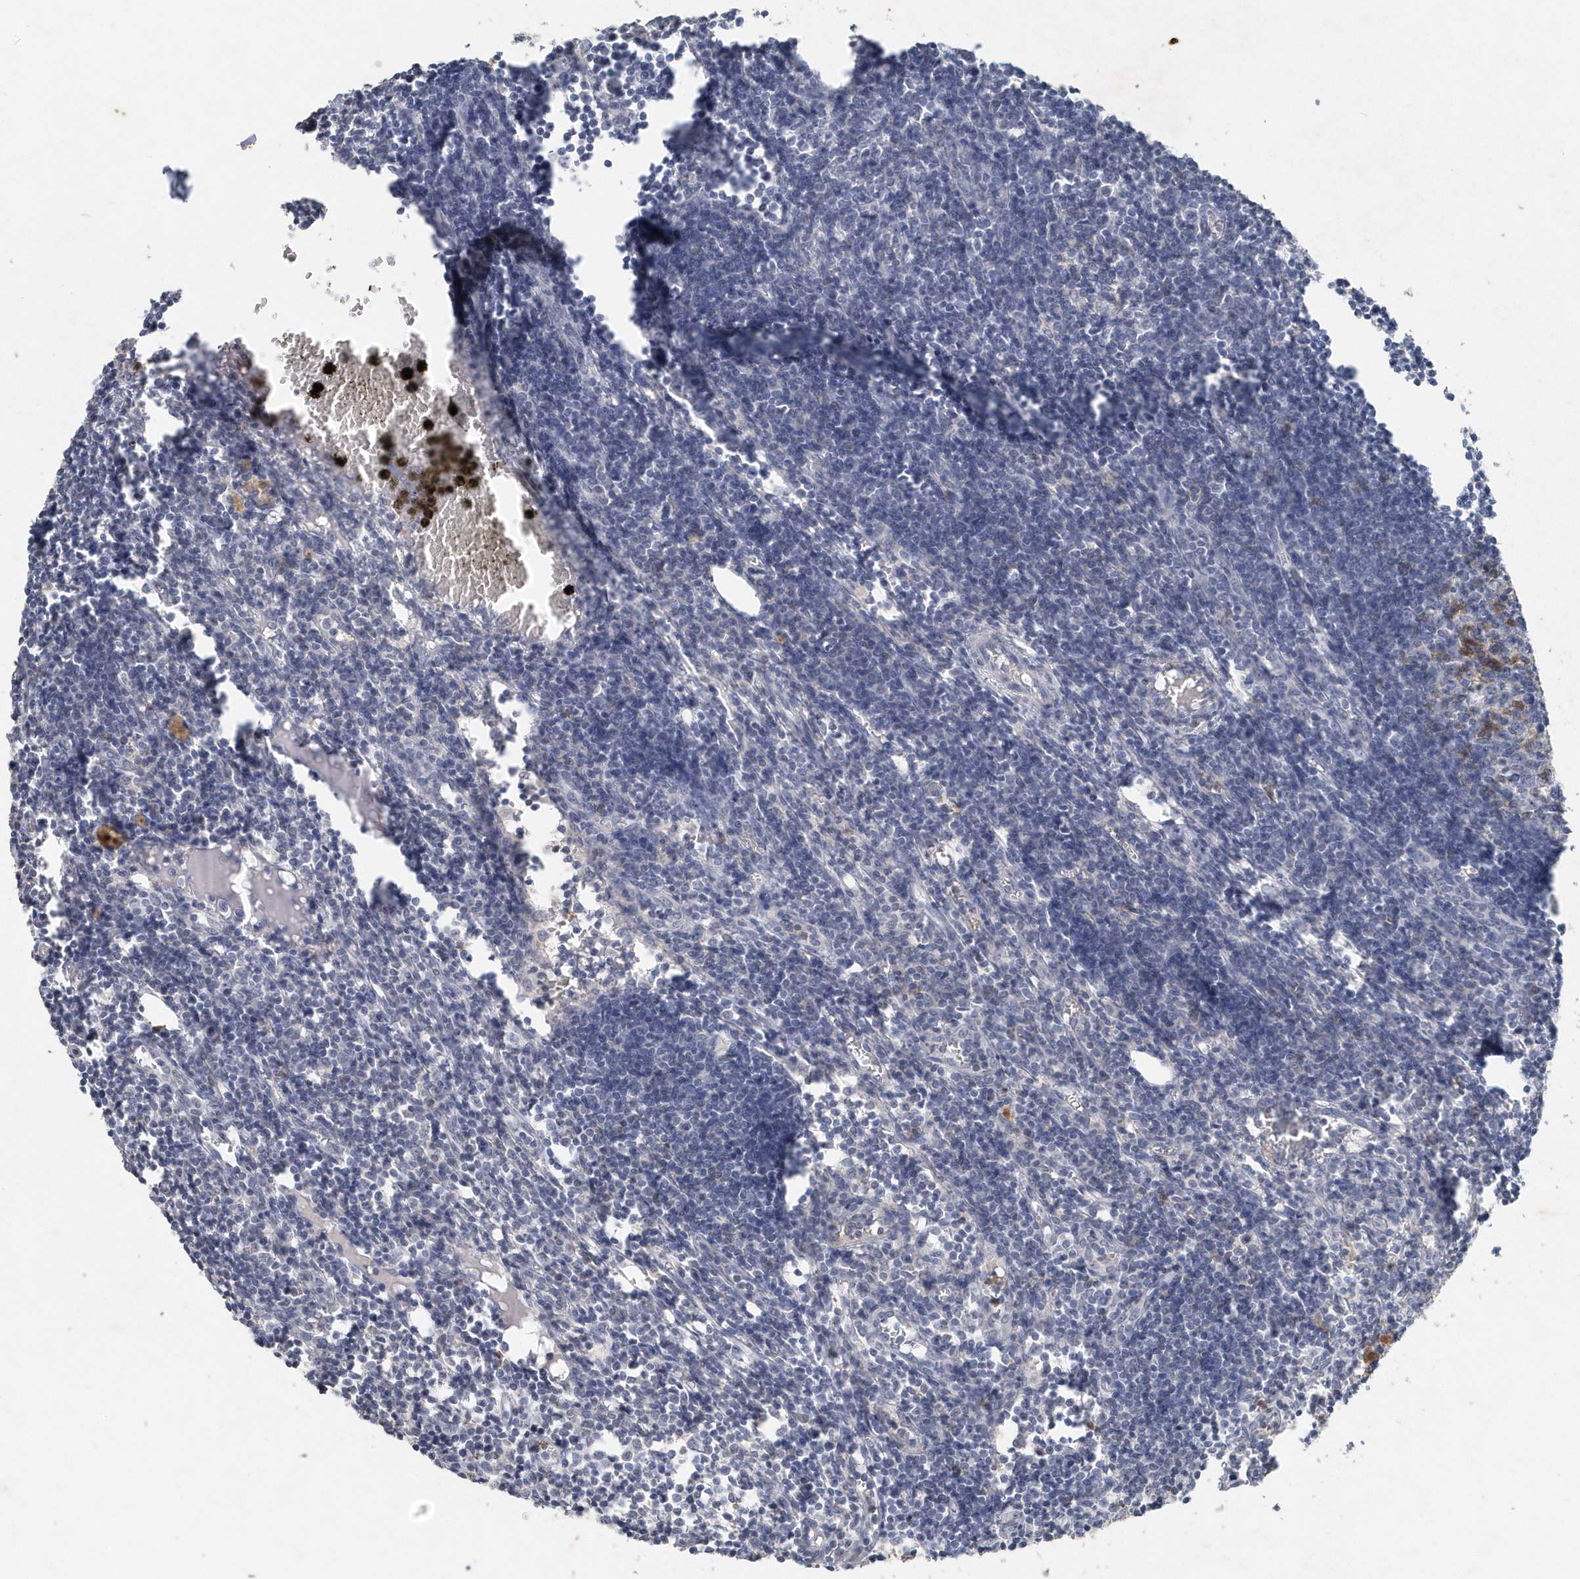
{"staining": {"intensity": "moderate", "quantity": "<25%", "location": "cytoplasmic/membranous"}, "tissue": "lymph node", "cell_type": "Germinal center cells", "image_type": "normal", "snomed": [{"axis": "morphology", "description": "Normal tissue, NOS"}, {"axis": "morphology", "description": "Malignant melanoma, Metastatic site"}, {"axis": "topography", "description": "Lymph node"}], "caption": "Immunohistochemical staining of unremarkable human lymph node displays low levels of moderate cytoplasmic/membranous expression in about <25% of germinal center cells.", "gene": "PDCD1", "patient": {"sex": "male", "age": 41}}